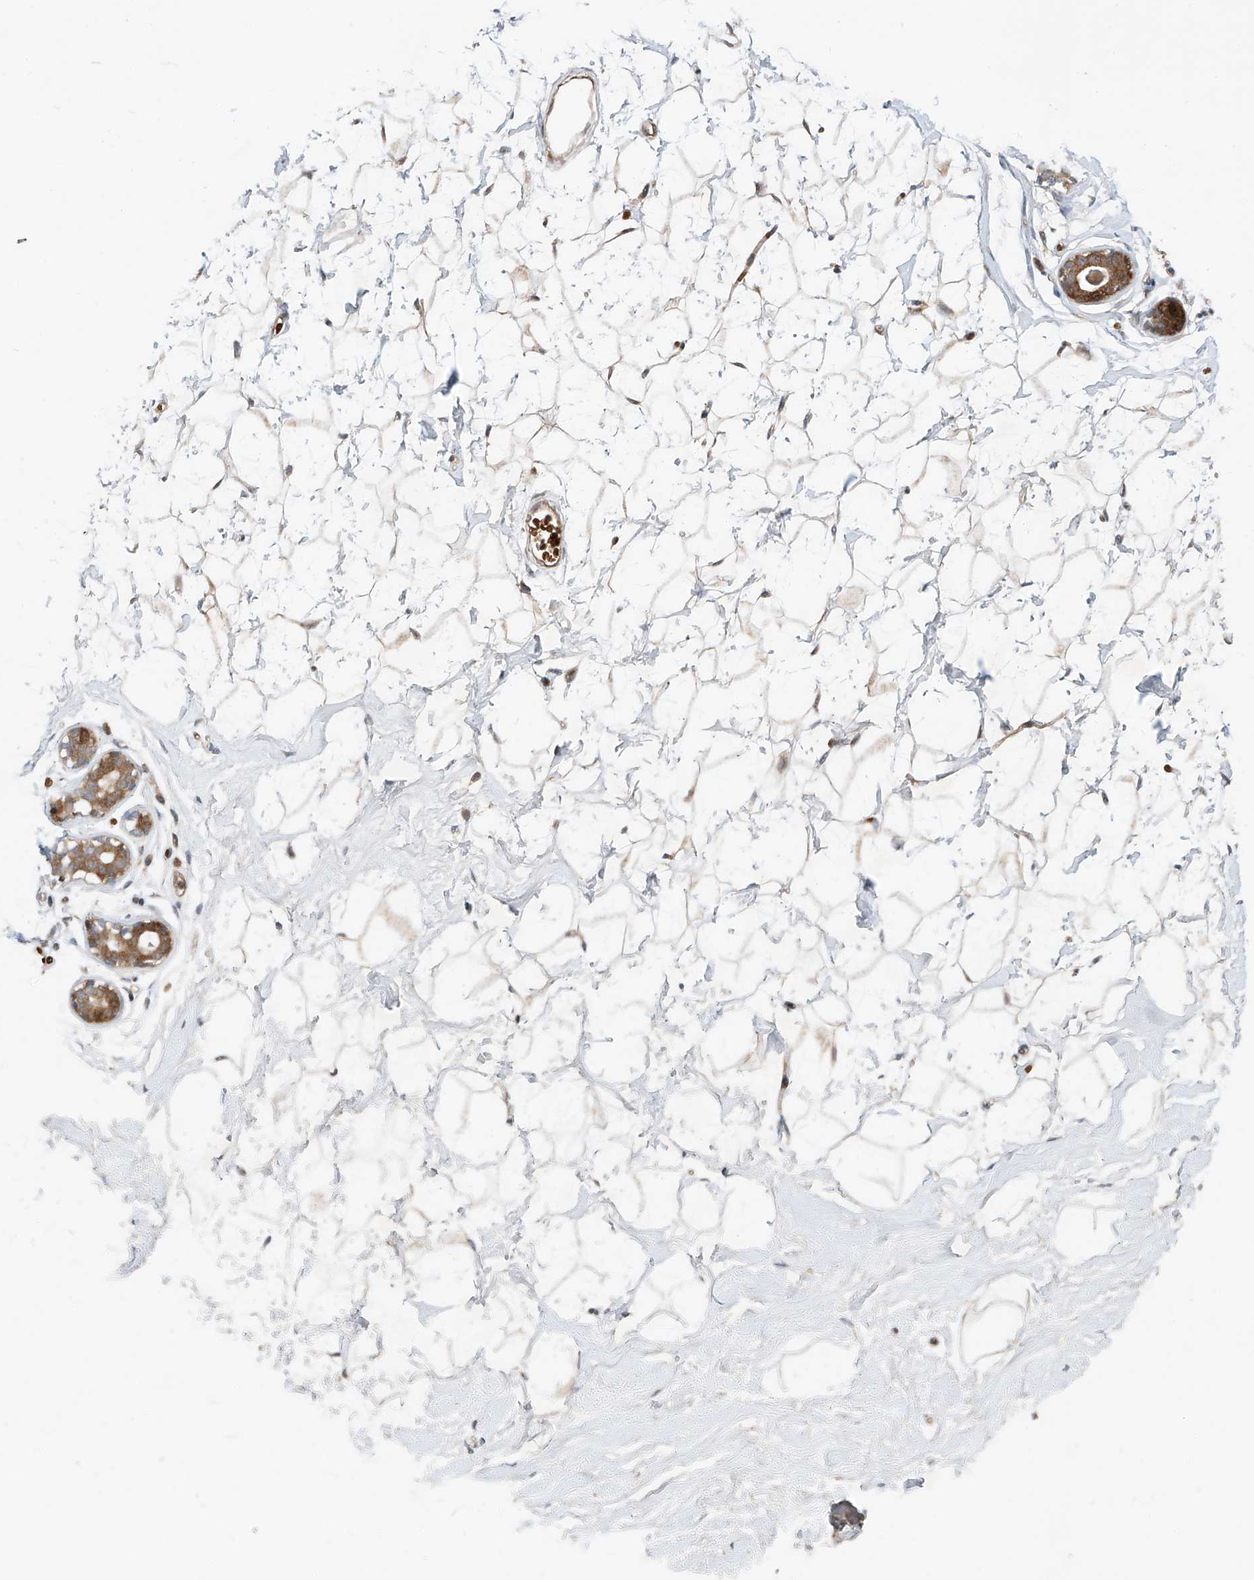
{"staining": {"intensity": "negative", "quantity": "none", "location": "none"}, "tissue": "breast", "cell_type": "Adipocytes", "image_type": "normal", "snomed": [{"axis": "morphology", "description": "Normal tissue, NOS"}, {"axis": "morphology", "description": "Adenoma, NOS"}, {"axis": "topography", "description": "Breast"}], "caption": "Immunohistochemistry (IHC) of unremarkable human breast demonstrates no positivity in adipocytes.", "gene": "USF3", "patient": {"sex": "female", "age": 23}}